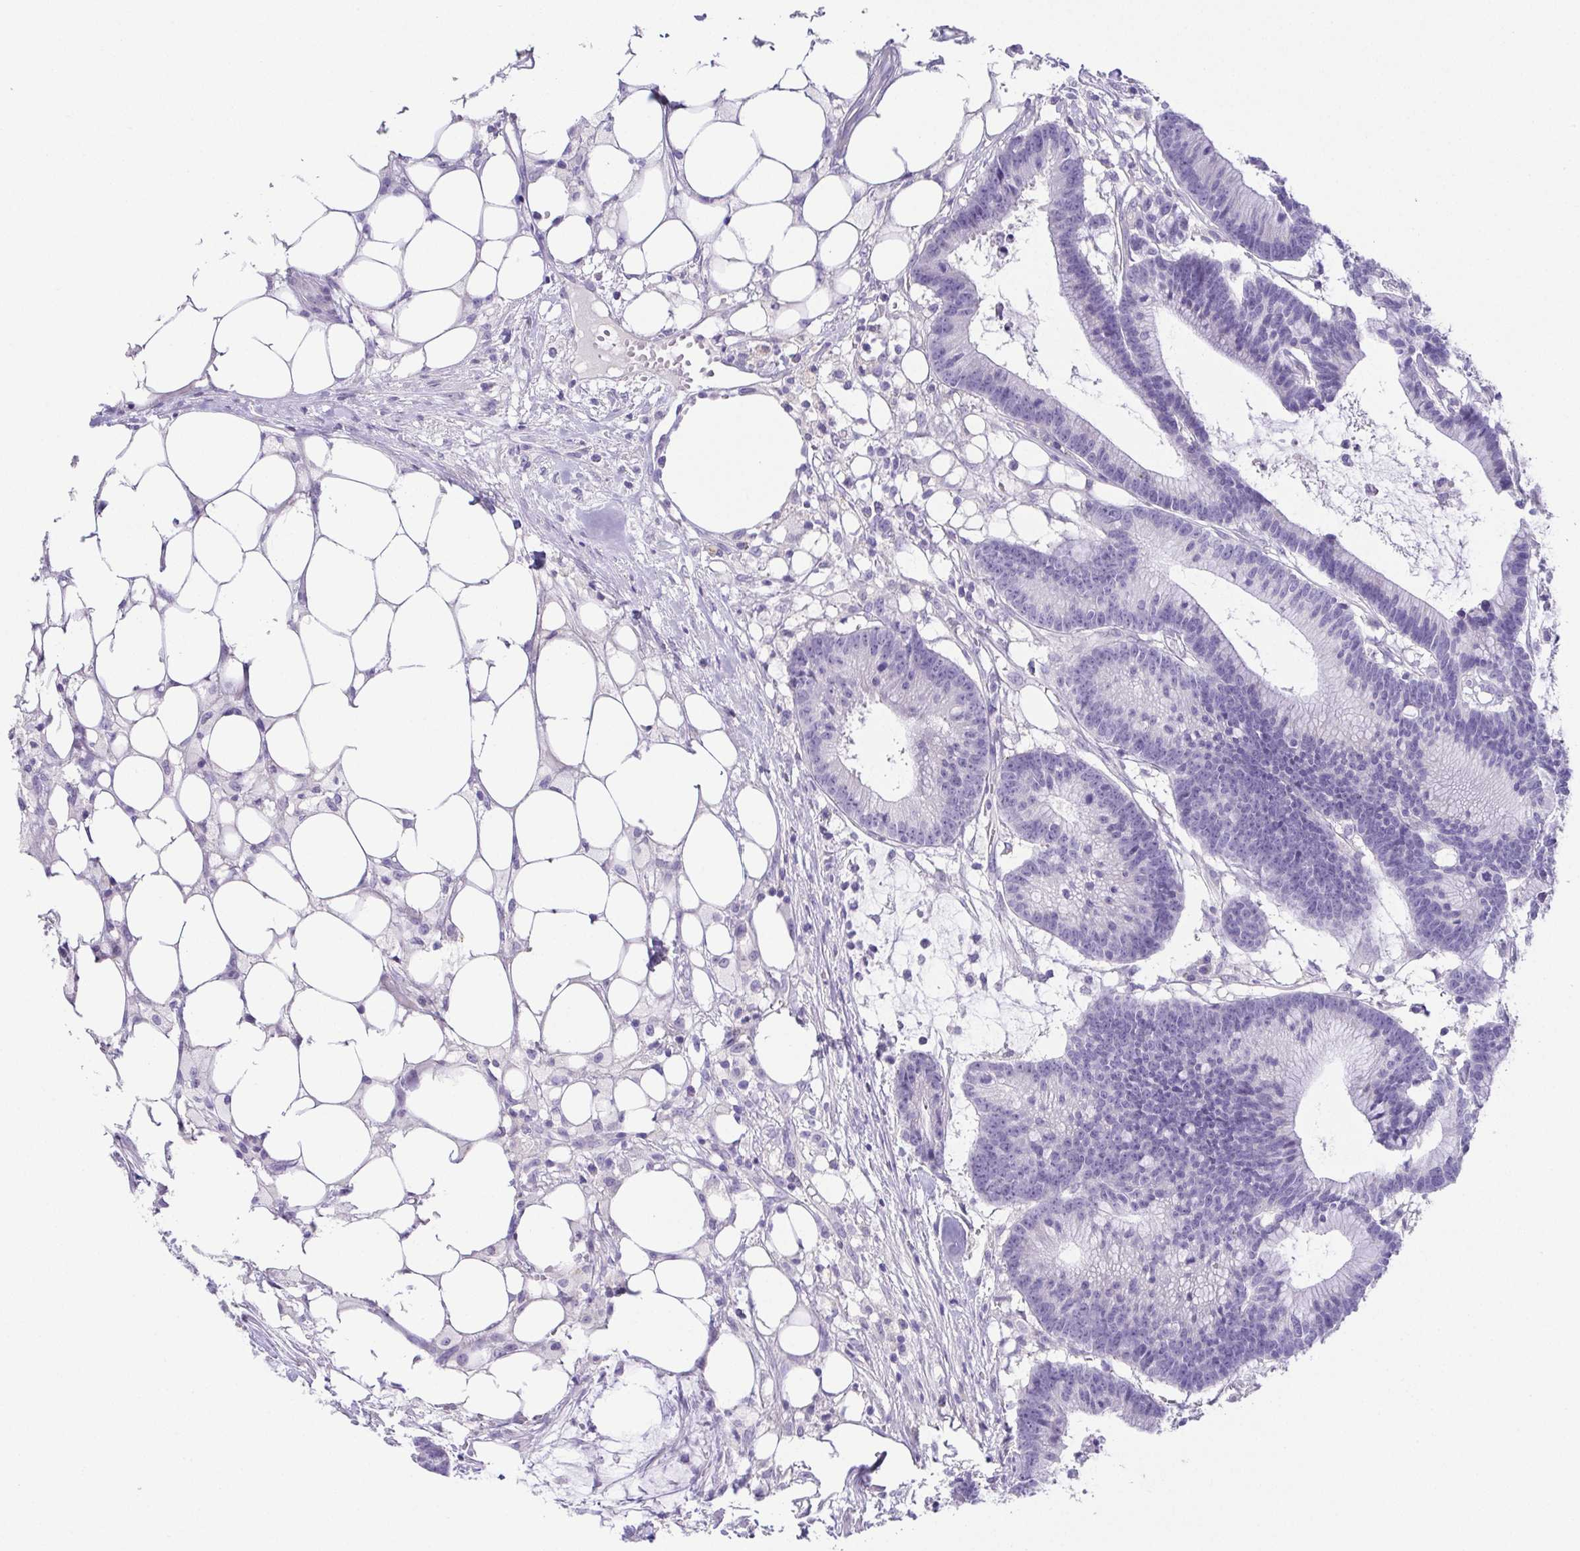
{"staining": {"intensity": "negative", "quantity": "none", "location": "none"}, "tissue": "colorectal cancer", "cell_type": "Tumor cells", "image_type": "cancer", "snomed": [{"axis": "morphology", "description": "Adenocarcinoma, NOS"}, {"axis": "topography", "description": "Colon"}], "caption": "Tumor cells show no significant staining in colorectal adenocarcinoma. The staining is performed using DAB (3,3'-diaminobenzidine) brown chromogen with nuclei counter-stained in using hematoxylin.", "gene": "HAPLN2", "patient": {"sex": "female", "age": 78}}